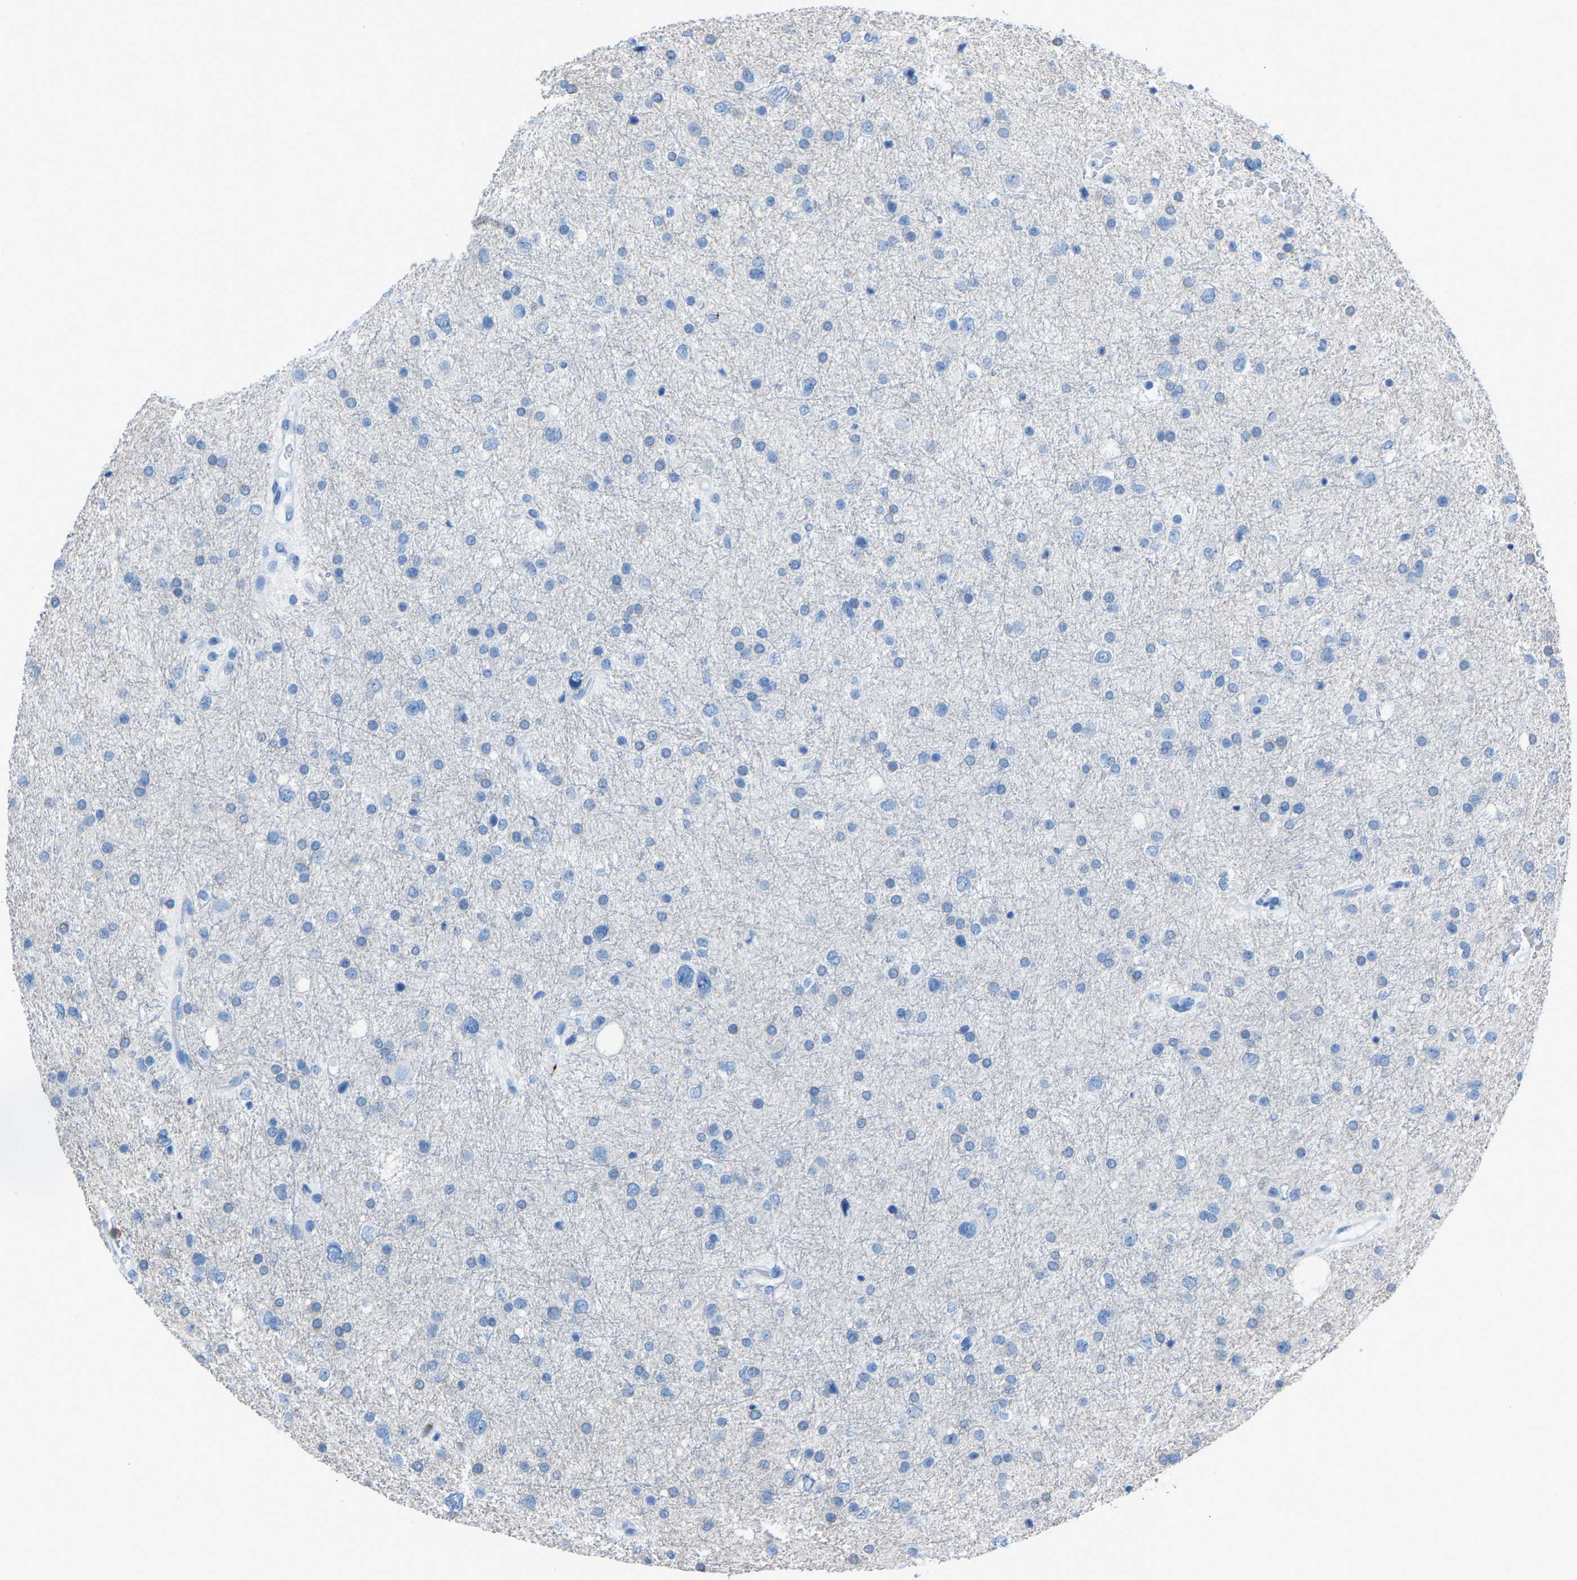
{"staining": {"intensity": "negative", "quantity": "none", "location": "none"}, "tissue": "glioma", "cell_type": "Tumor cells", "image_type": "cancer", "snomed": [{"axis": "morphology", "description": "Glioma, malignant, Low grade"}, {"axis": "topography", "description": "Brain"}], "caption": "DAB (3,3'-diaminobenzidine) immunohistochemical staining of human glioma reveals no significant staining in tumor cells. (DAB (3,3'-diaminobenzidine) immunohistochemistry (IHC) with hematoxylin counter stain).", "gene": "LSP1", "patient": {"sex": "female", "age": 37}}